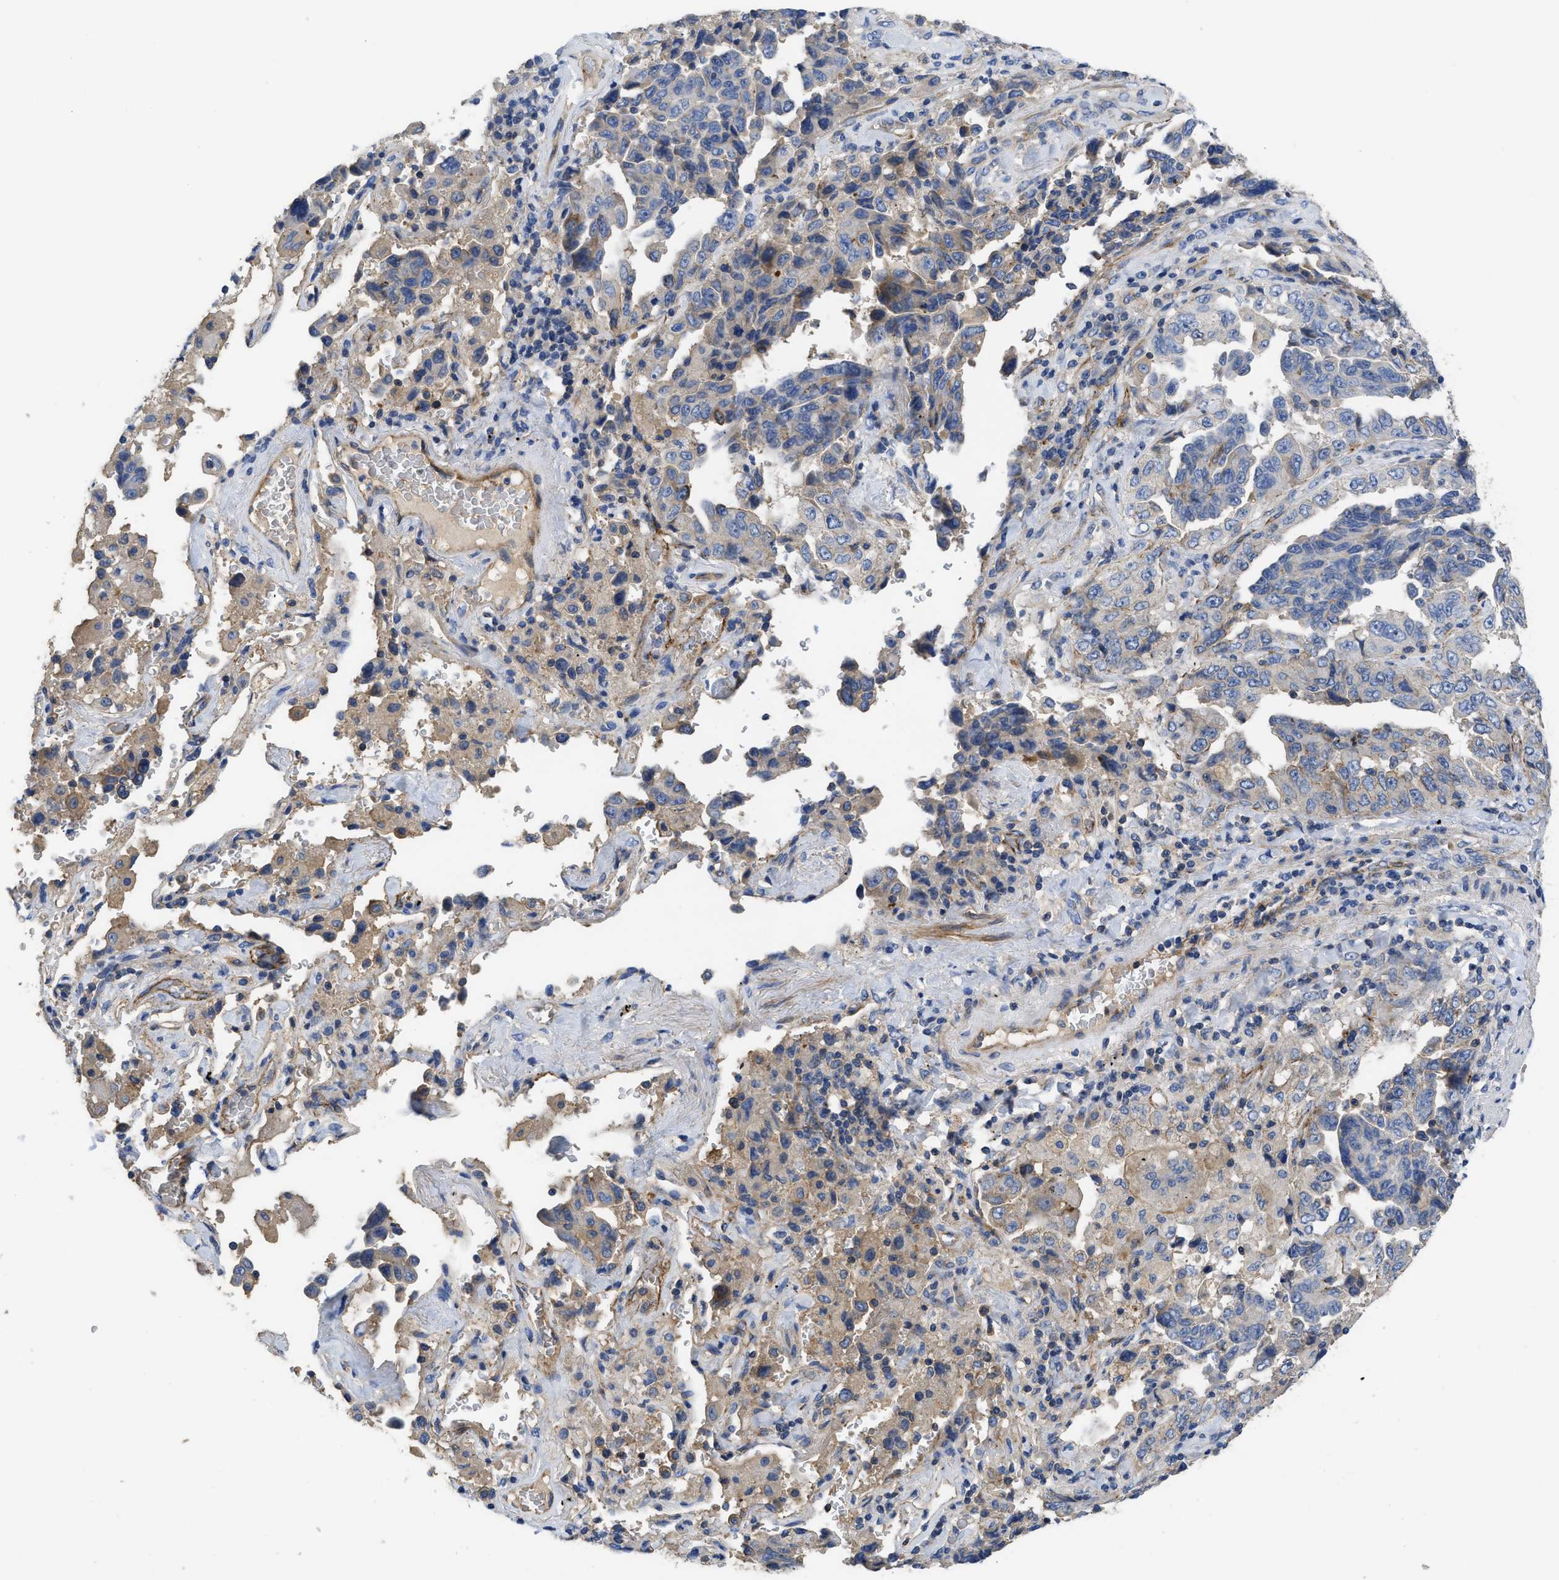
{"staining": {"intensity": "negative", "quantity": "none", "location": "none"}, "tissue": "lung cancer", "cell_type": "Tumor cells", "image_type": "cancer", "snomed": [{"axis": "morphology", "description": "Adenocarcinoma, NOS"}, {"axis": "topography", "description": "Lung"}], "caption": "This is an immunohistochemistry histopathology image of human lung cancer (adenocarcinoma). There is no positivity in tumor cells.", "gene": "USP4", "patient": {"sex": "female", "age": 51}}